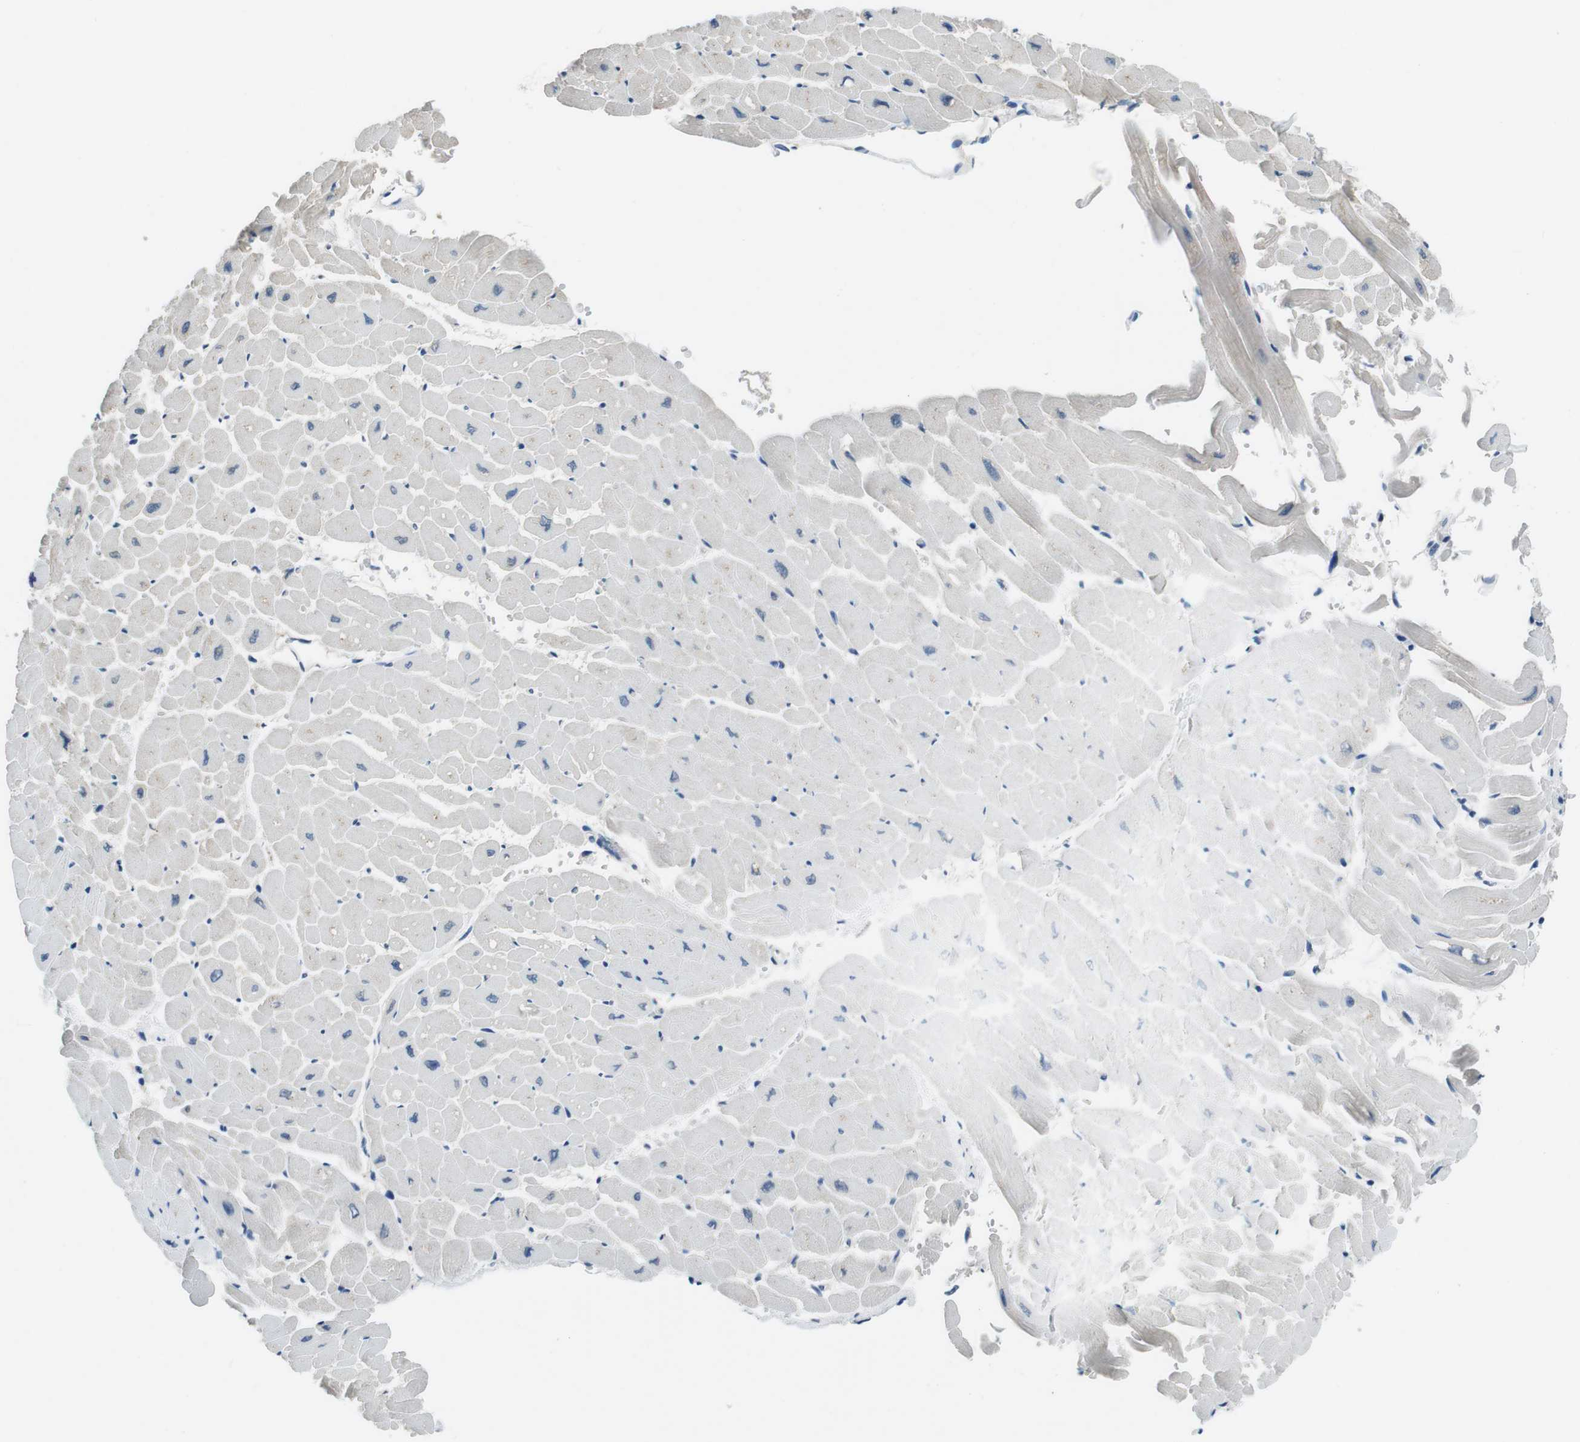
{"staining": {"intensity": "weak", "quantity": "<25%", "location": "cytoplasmic/membranous"}, "tissue": "heart muscle", "cell_type": "Cardiomyocytes", "image_type": "normal", "snomed": [{"axis": "morphology", "description": "Normal tissue, NOS"}, {"axis": "topography", "description": "Heart"}], "caption": "Immunohistochemistry (IHC) histopathology image of benign heart muscle: human heart muscle stained with DAB demonstrates no significant protein positivity in cardiomyocytes. Nuclei are stained in blue.", "gene": "KCNJ5", "patient": {"sex": "male", "age": 45}}